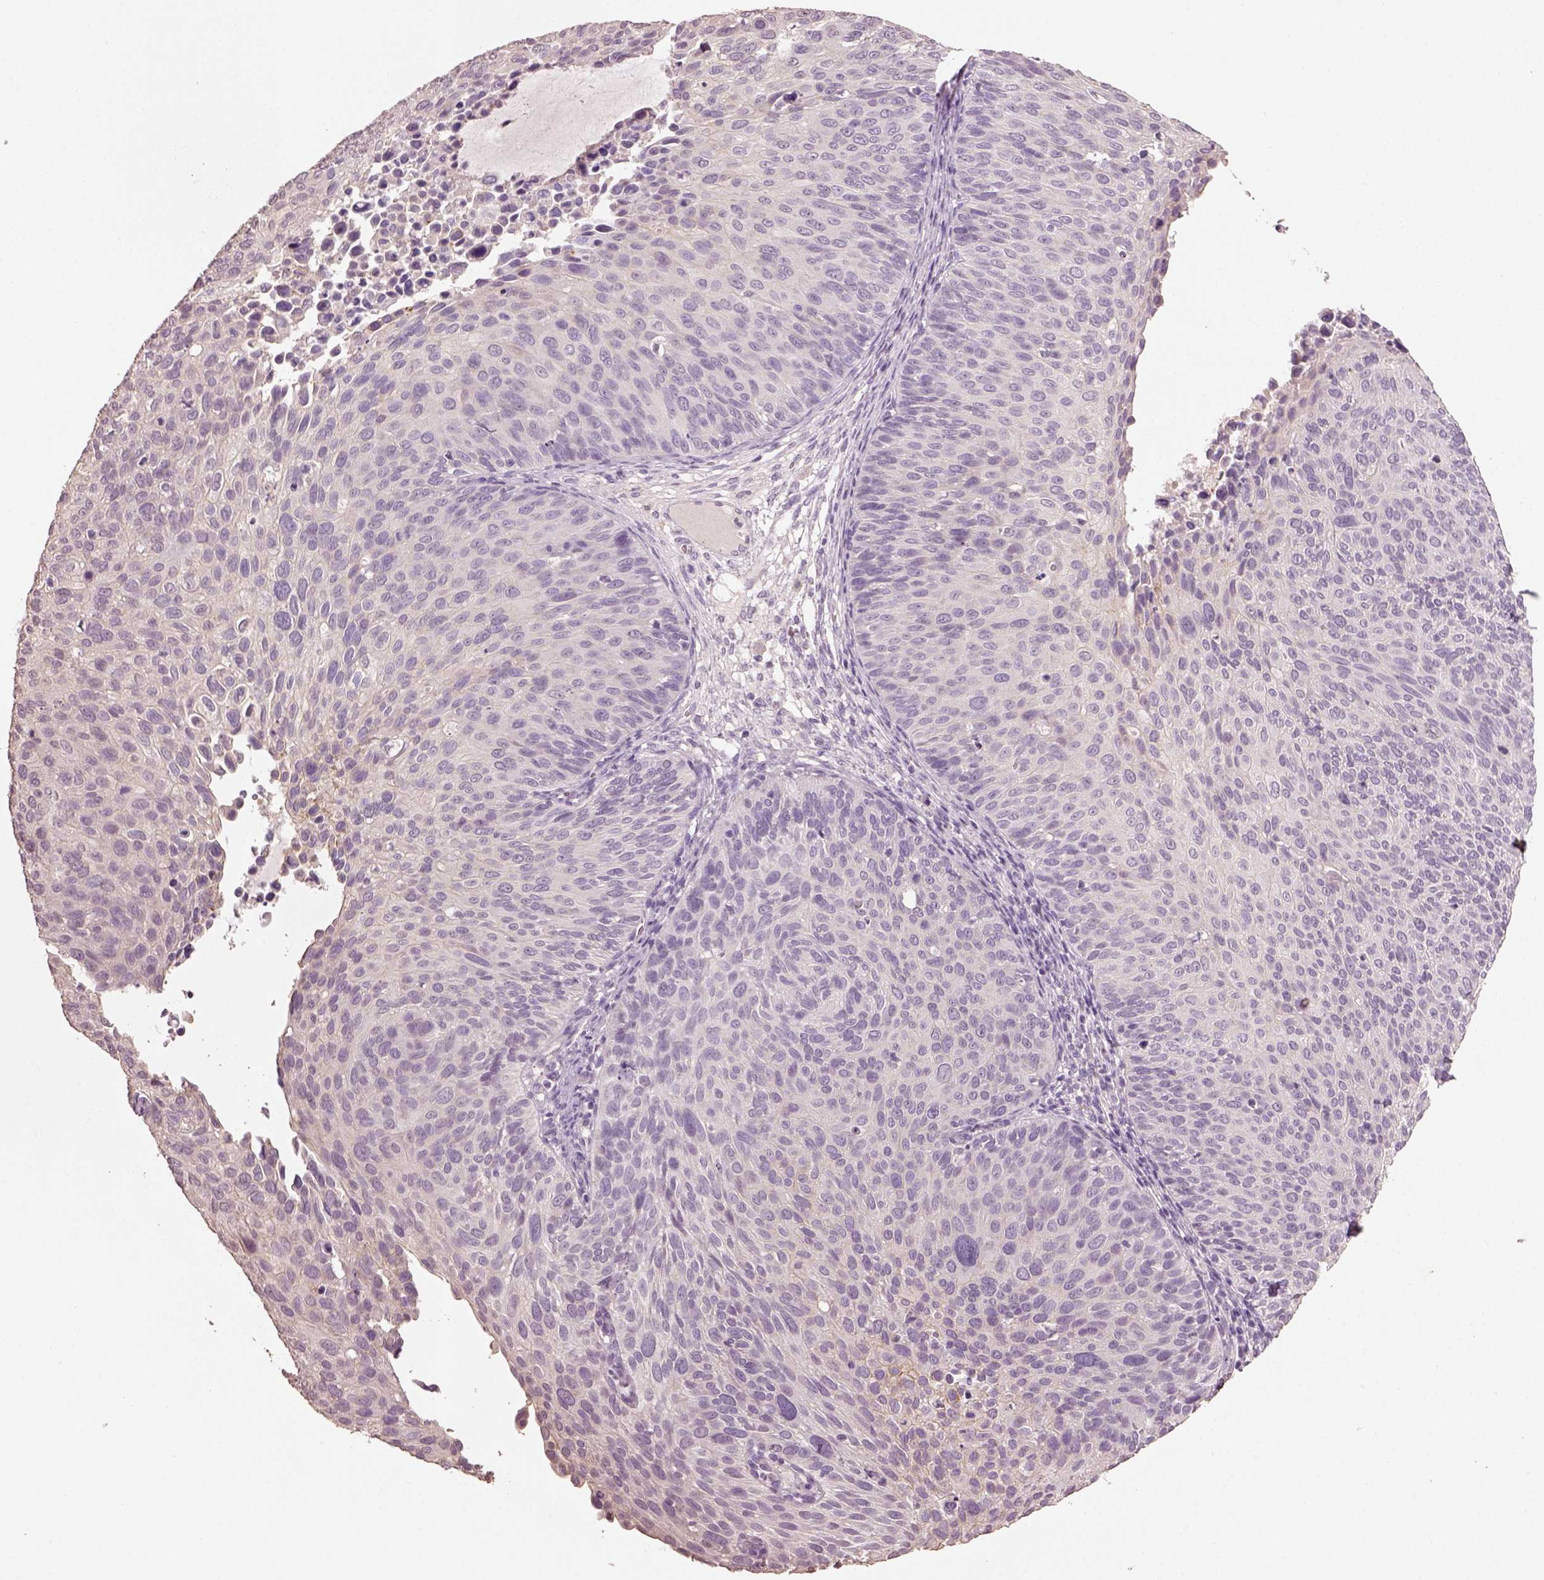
{"staining": {"intensity": "negative", "quantity": "none", "location": "none"}, "tissue": "cervical cancer", "cell_type": "Tumor cells", "image_type": "cancer", "snomed": [{"axis": "morphology", "description": "Squamous cell carcinoma, NOS"}, {"axis": "topography", "description": "Cervix"}], "caption": "IHC of cervical cancer (squamous cell carcinoma) demonstrates no expression in tumor cells.", "gene": "KCNIP3", "patient": {"sex": "female", "age": 36}}